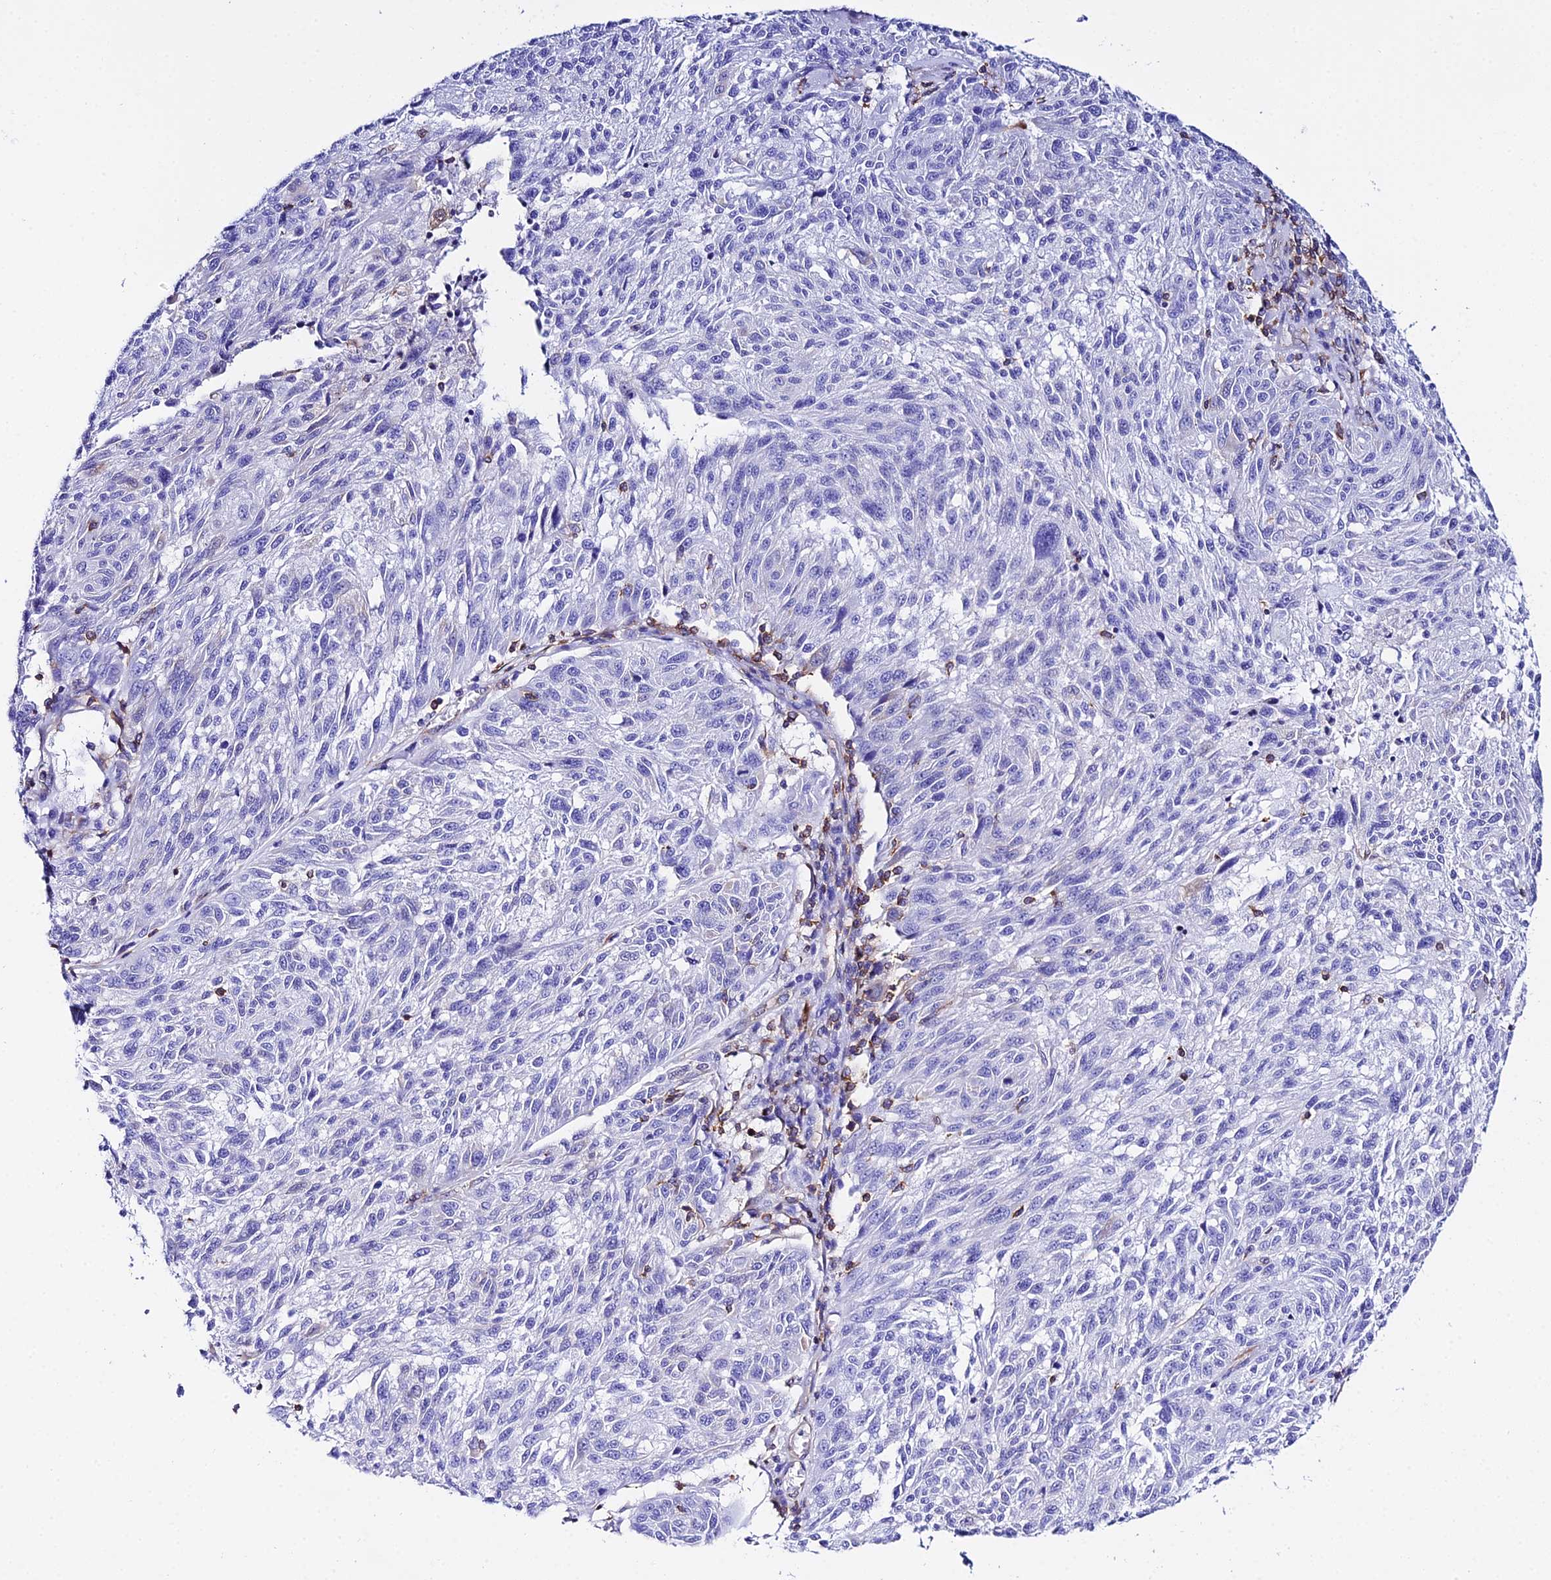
{"staining": {"intensity": "negative", "quantity": "none", "location": "none"}, "tissue": "melanoma", "cell_type": "Tumor cells", "image_type": "cancer", "snomed": [{"axis": "morphology", "description": "Malignant melanoma, NOS"}, {"axis": "topography", "description": "Skin"}], "caption": "Malignant melanoma was stained to show a protein in brown. There is no significant positivity in tumor cells.", "gene": "S100A16", "patient": {"sex": "male", "age": 53}}